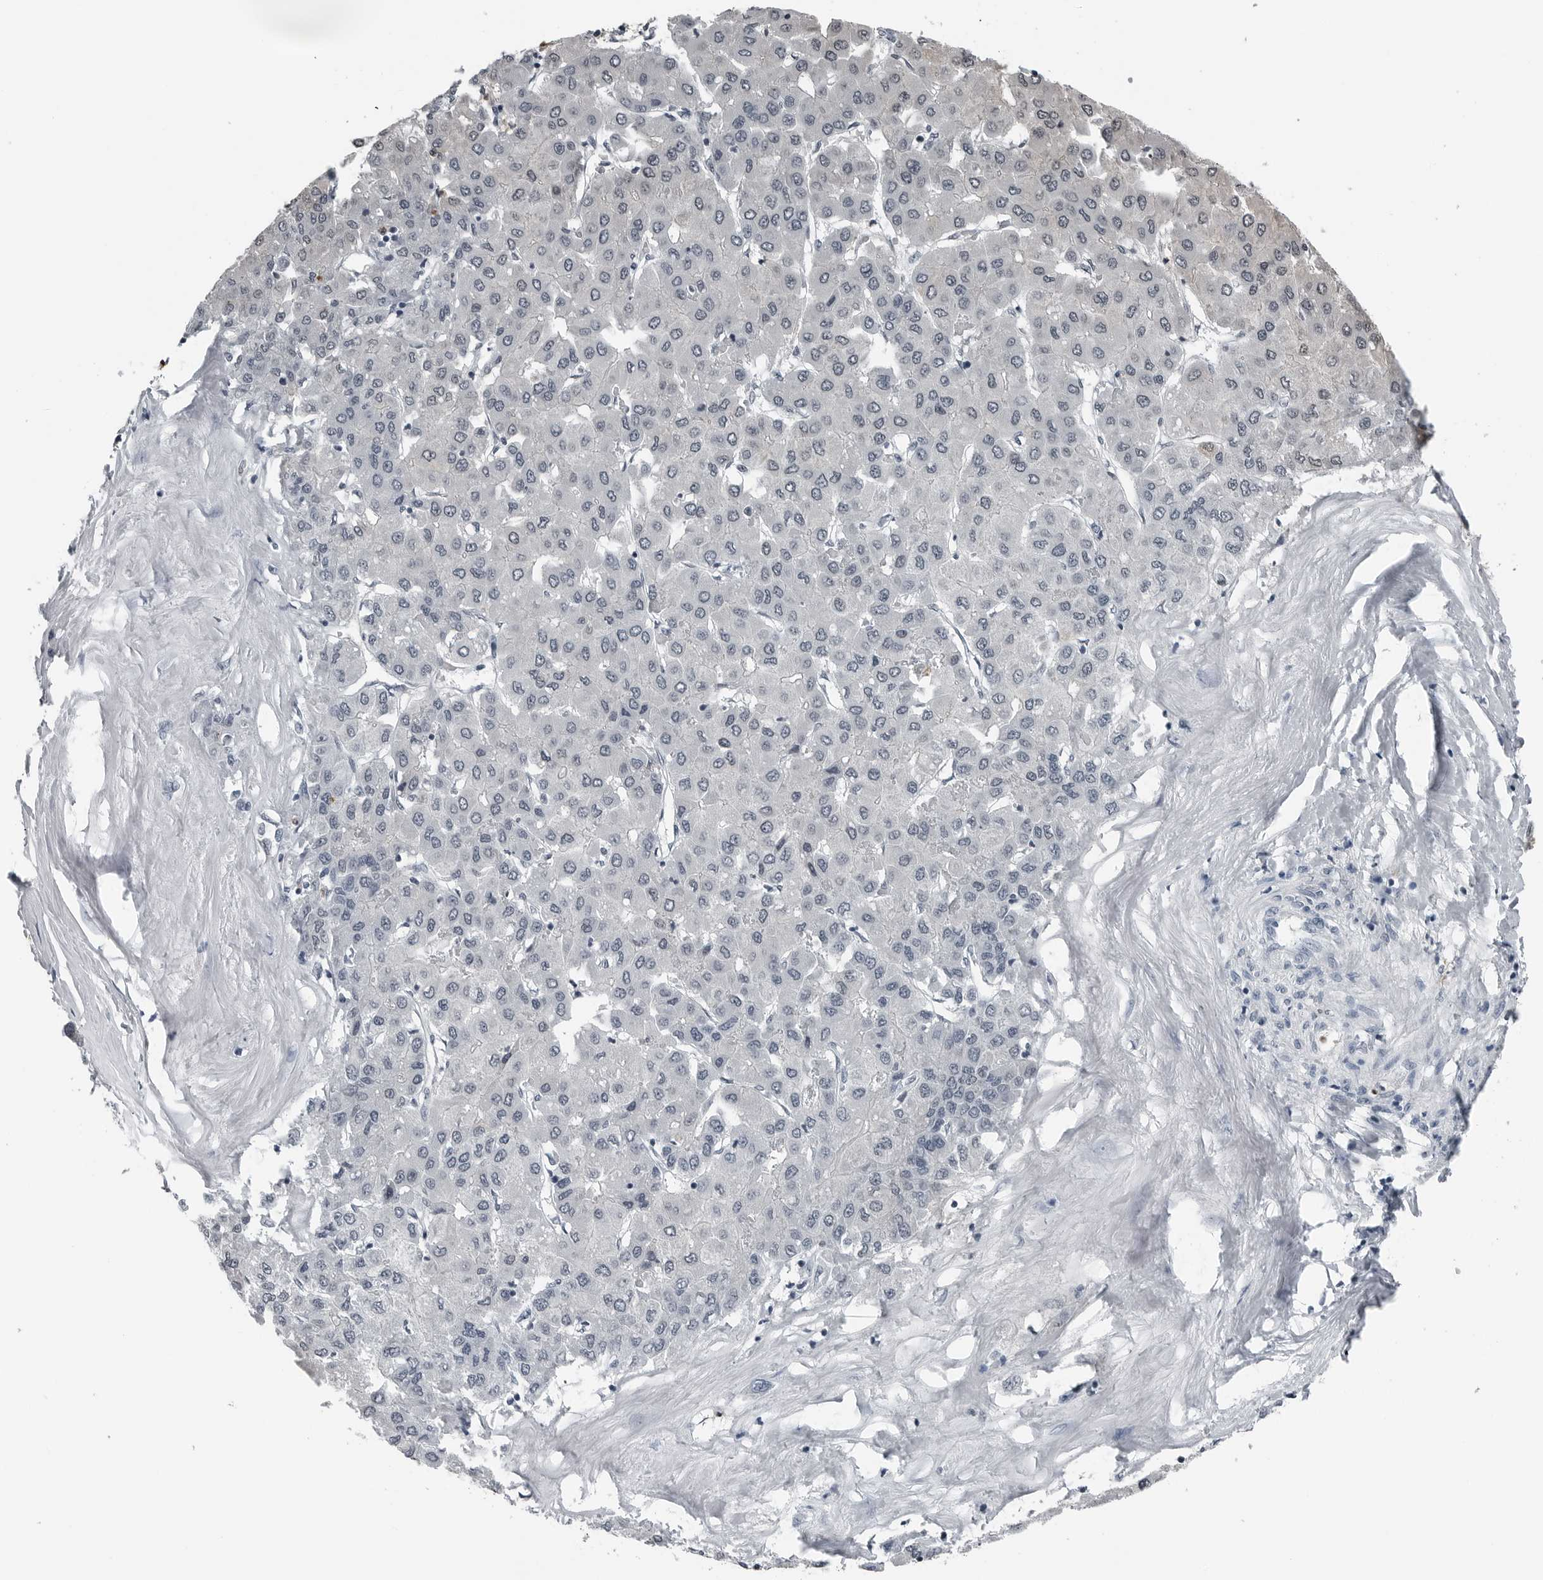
{"staining": {"intensity": "weak", "quantity": "<25%", "location": "nuclear"}, "tissue": "liver cancer", "cell_type": "Tumor cells", "image_type": "cancer", "snomed": [{"axis": "morphology", "description": "Carcinoma, Hepatocellular, NOS"}, {"axis": "topography", "description": "Liver"}], "caption": "Histopathology image shows no protein staining in tumor cells of liver hepatocellular carcinoma tissue.", "gene": "AKR1A1", "patient": {"sex": "male", "age": 65}}